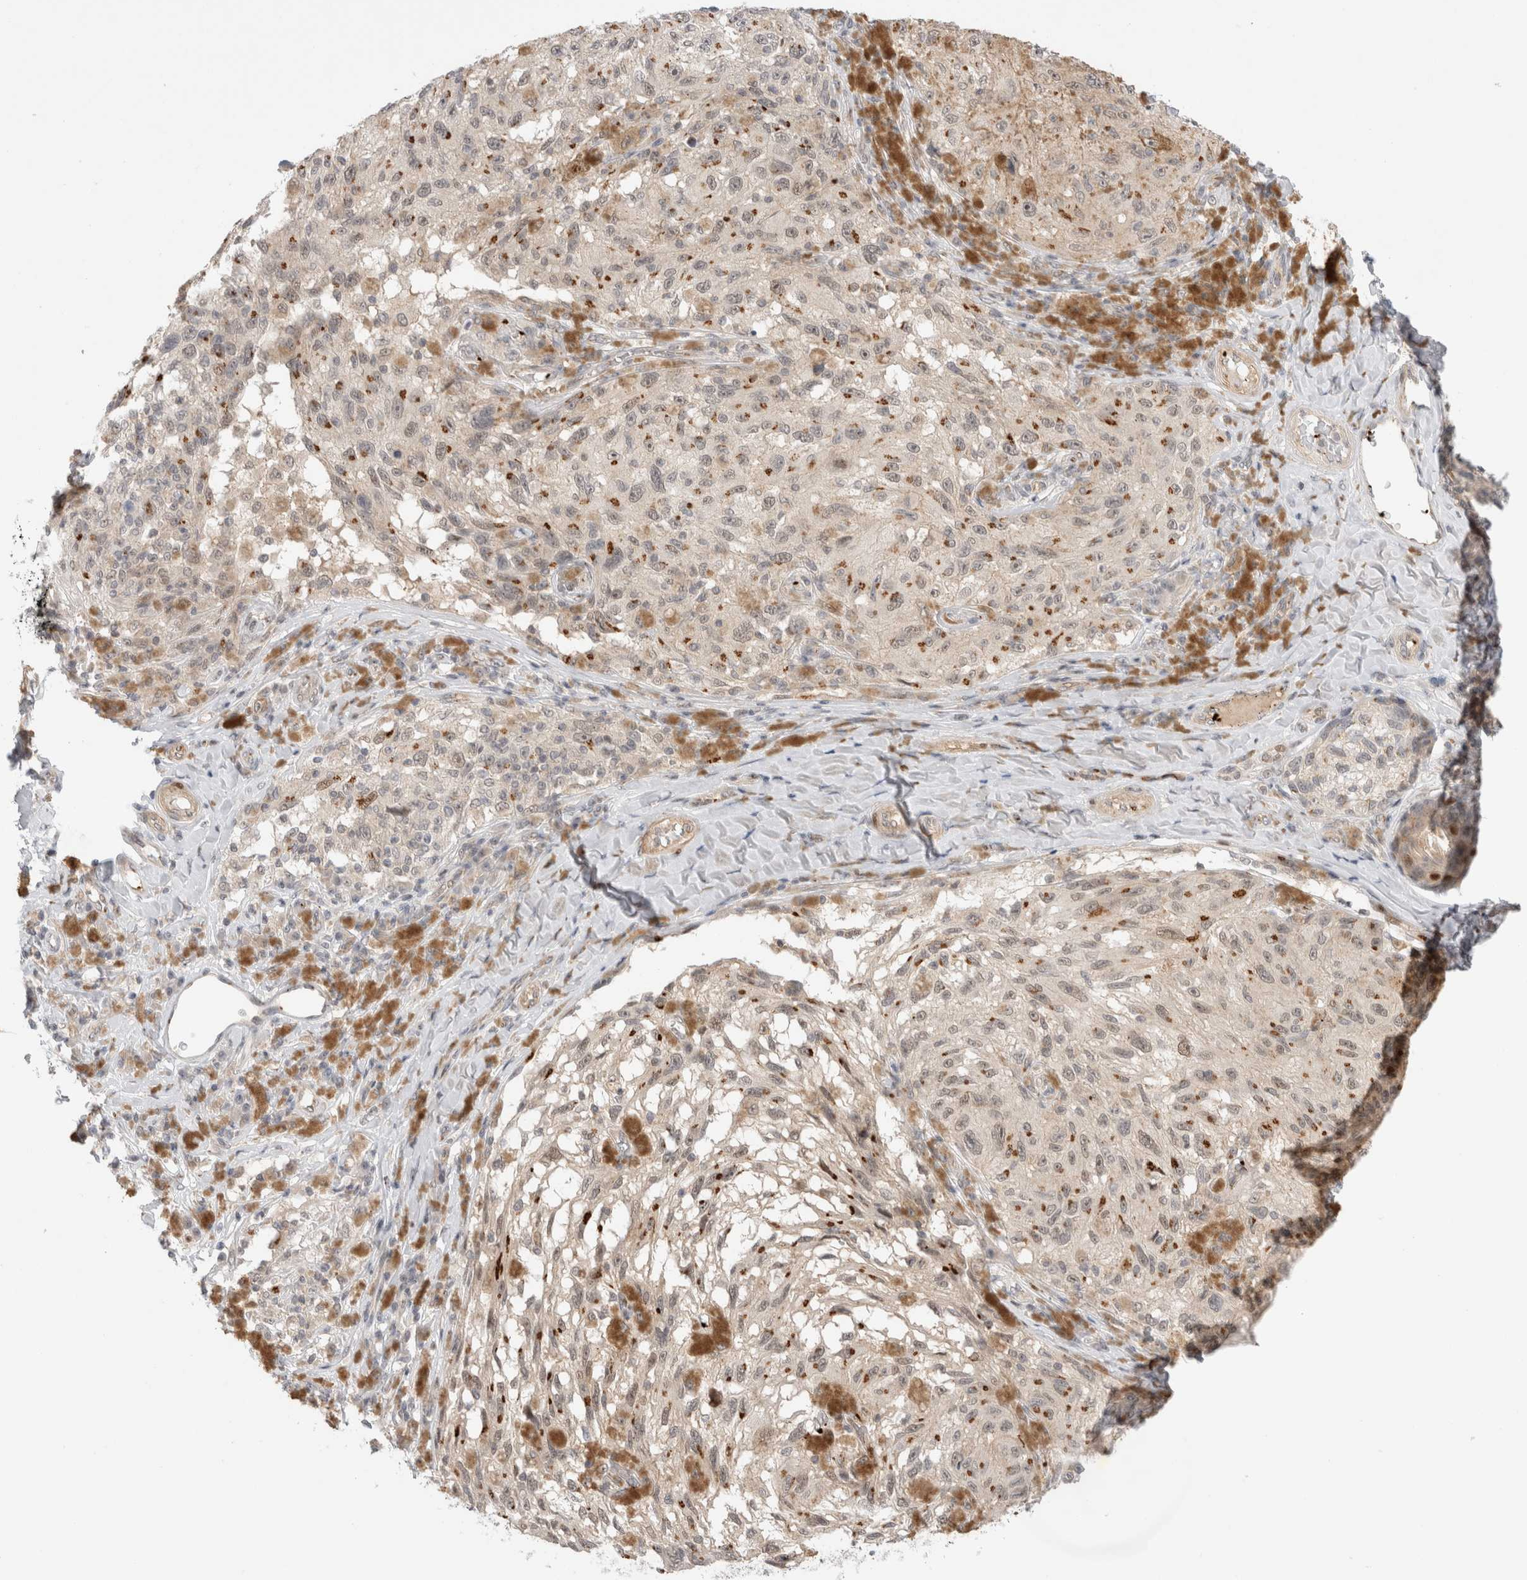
{"staining": {"intensity": "moderate", "quantity": "<25%", "location": "cytoplasmic/membranous"}, "tissue": "melanoma", "cell_type": "Tumor cells", "image_type": "cancer", "snomed": [{"axis": "morphology", "description": "Malignant melanoma, NOS"}, {"axis": "topography", "description": "Skin"}], "caption": "The micrograph reveals immunohistochemical staining of malignant melanoma. There is moderate cytoplasmic/membranous staining is appreciated in about <25% of tumor cells. The staining was performed using DAB, with brown indicating positive protein expression. Nuclei are stained blue with hematoxylin.", "gene": "VPS28", "patient": {"sex": "female", "age": 73}}